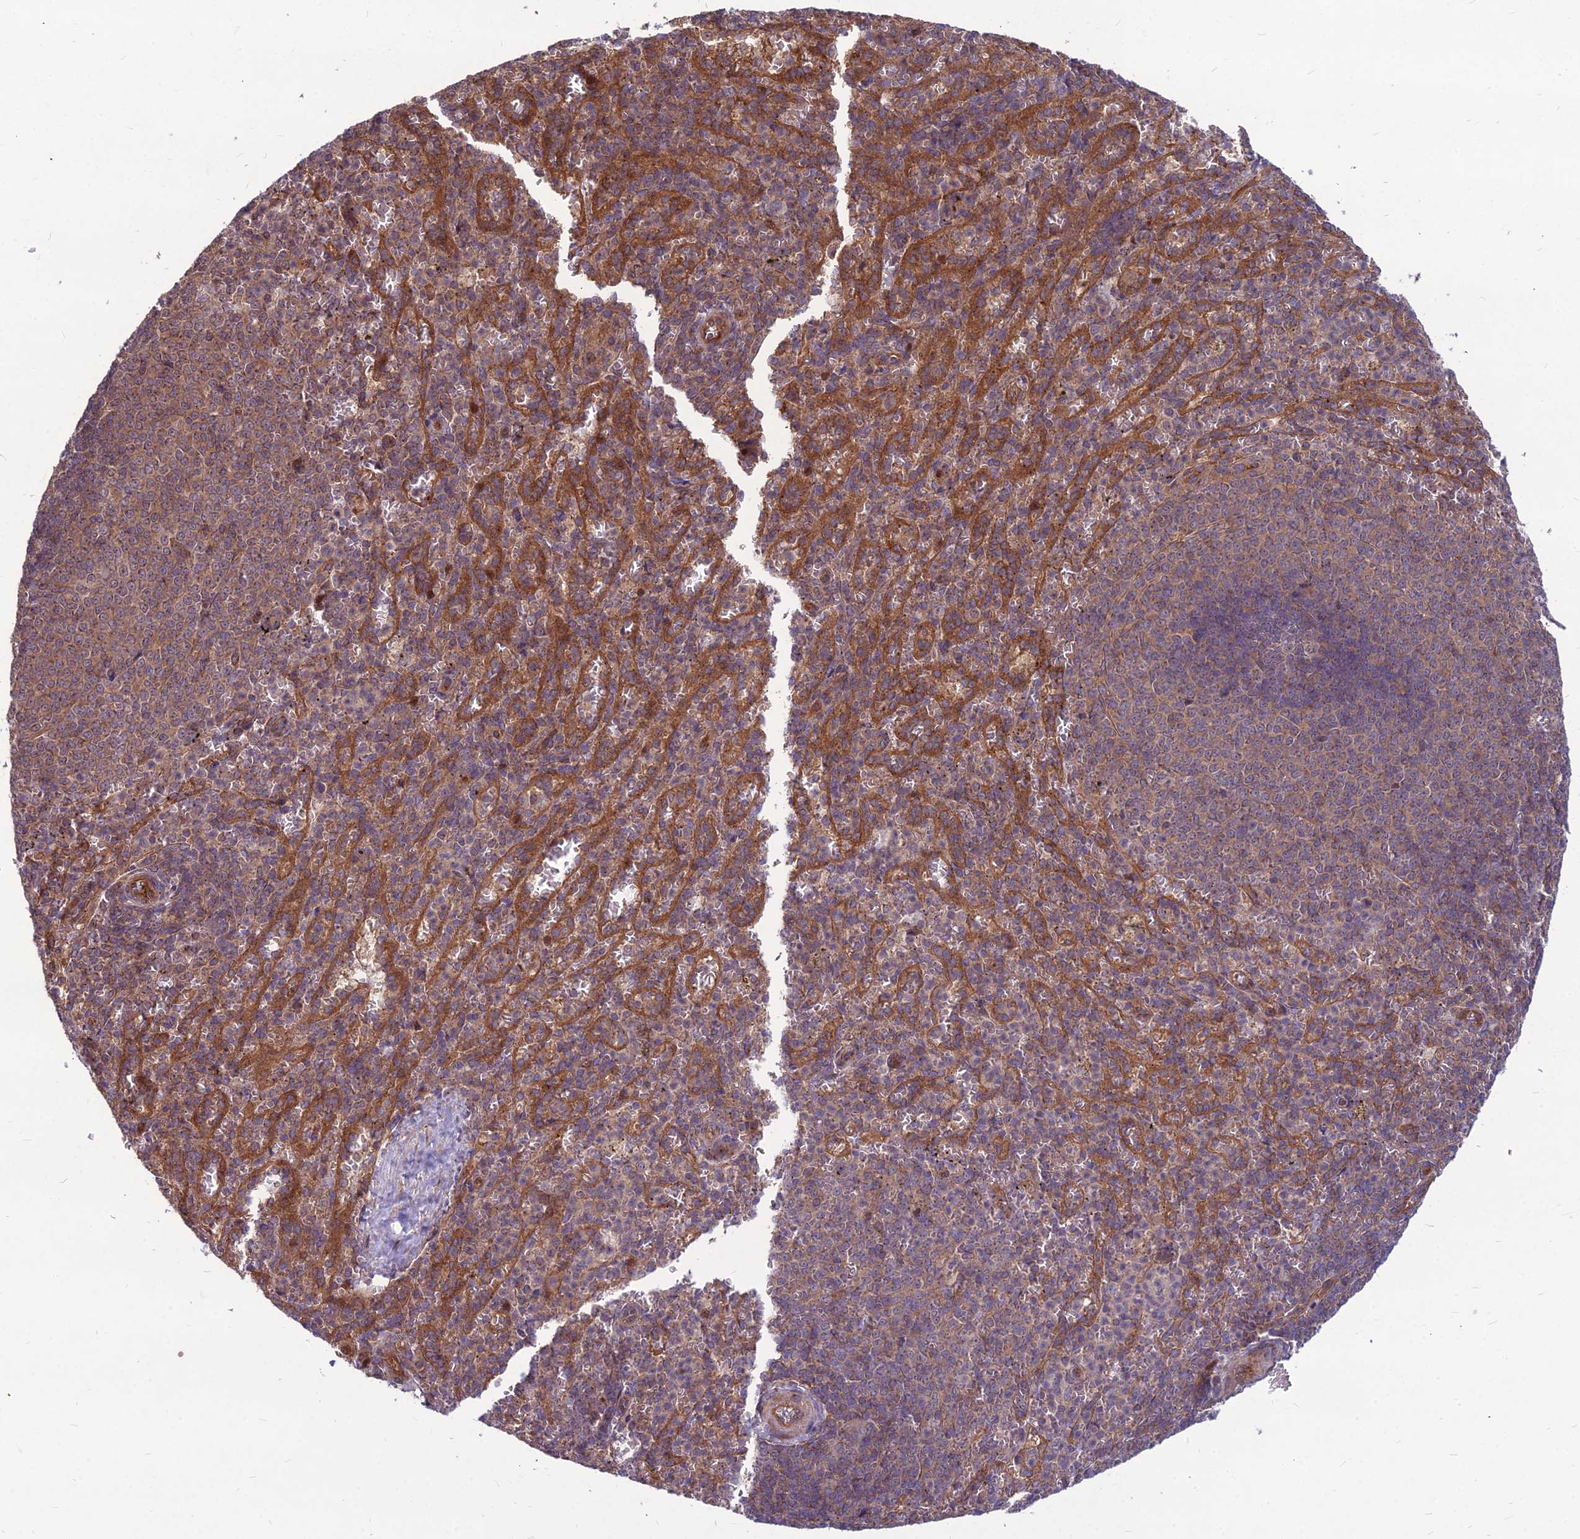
{"staining": {"intensity": "moderate", "quantity": "25%-75%", "location": "cytoplasmic/membranous"}, "tissue": "spleen", "cell_type": "Cells in red pulp", "image_type": "normal", "snomed": [{"axis": "morphology", "description": "Normal tissue, NOS"}, {"axis": "topography", "description": "Spleen"}], "caption": "Human spleen stained with a brown dye demonstrates moderate cytoplasmic/membranous positive positivity in about 25%-75% of cells in red pulp.", "gene": "MFSD8", "patient": {"sex": "female", "age": 21}}